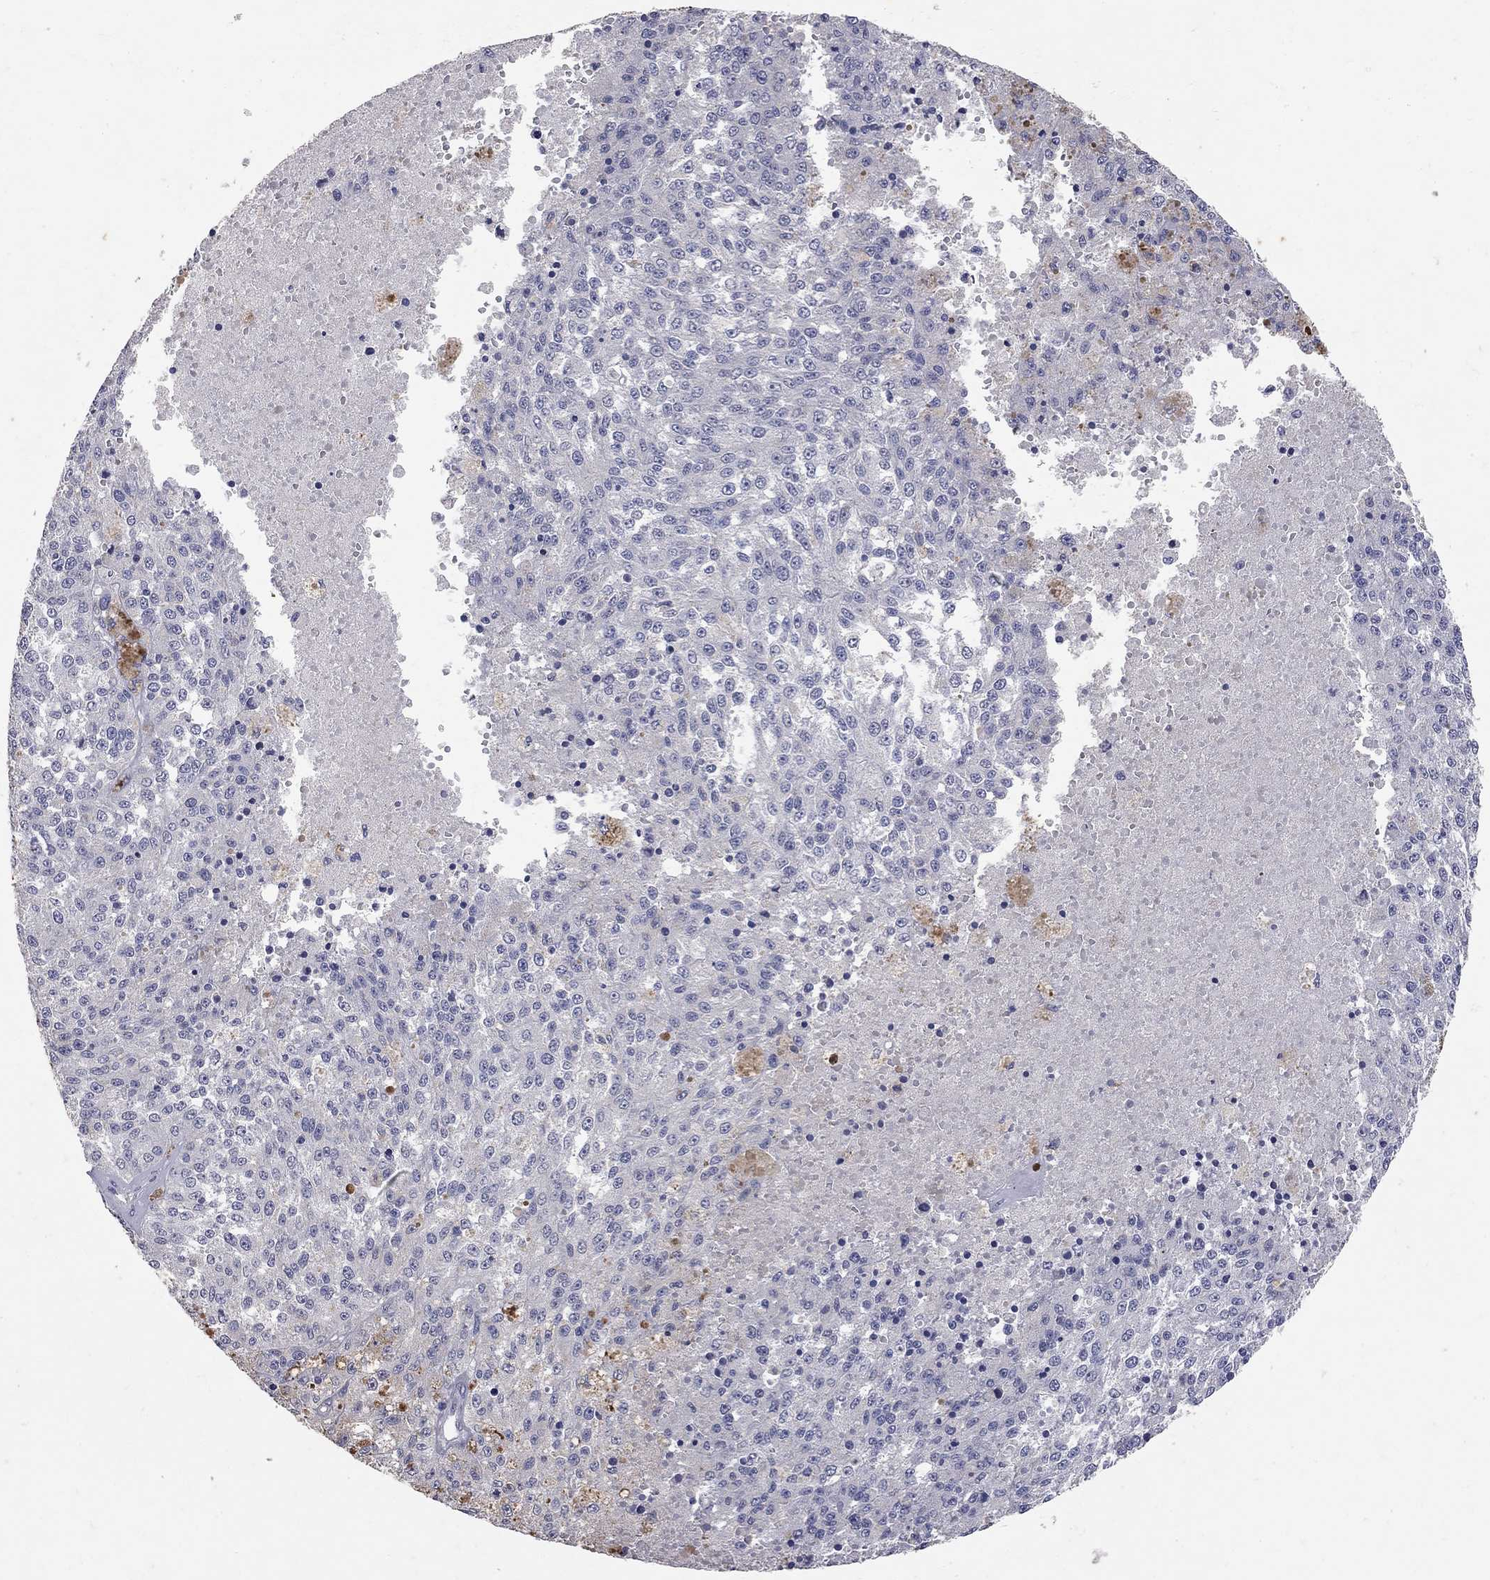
{"staining": {"intensity": "negative", "quantity": "none", "location": "none"}, "tissue": "melanoma", "cell_type": "Tumor cells", "image_type": "cancer", "snomed": [{"axis": "morphology", "description": "Malignant melanoma, Metastatic site"}, {"axis": "topography", "description": "Lymph node"}], "caption": "High magnification brightfield microscopy of melanoma stained with DAB (3,3'-diaminobenzidine) (brown) and counterstained with hematoxylin (blue): tumor cells show no significant expression.", "gene": "NOS2", "patient": {"sex": "female", "age": 64}}